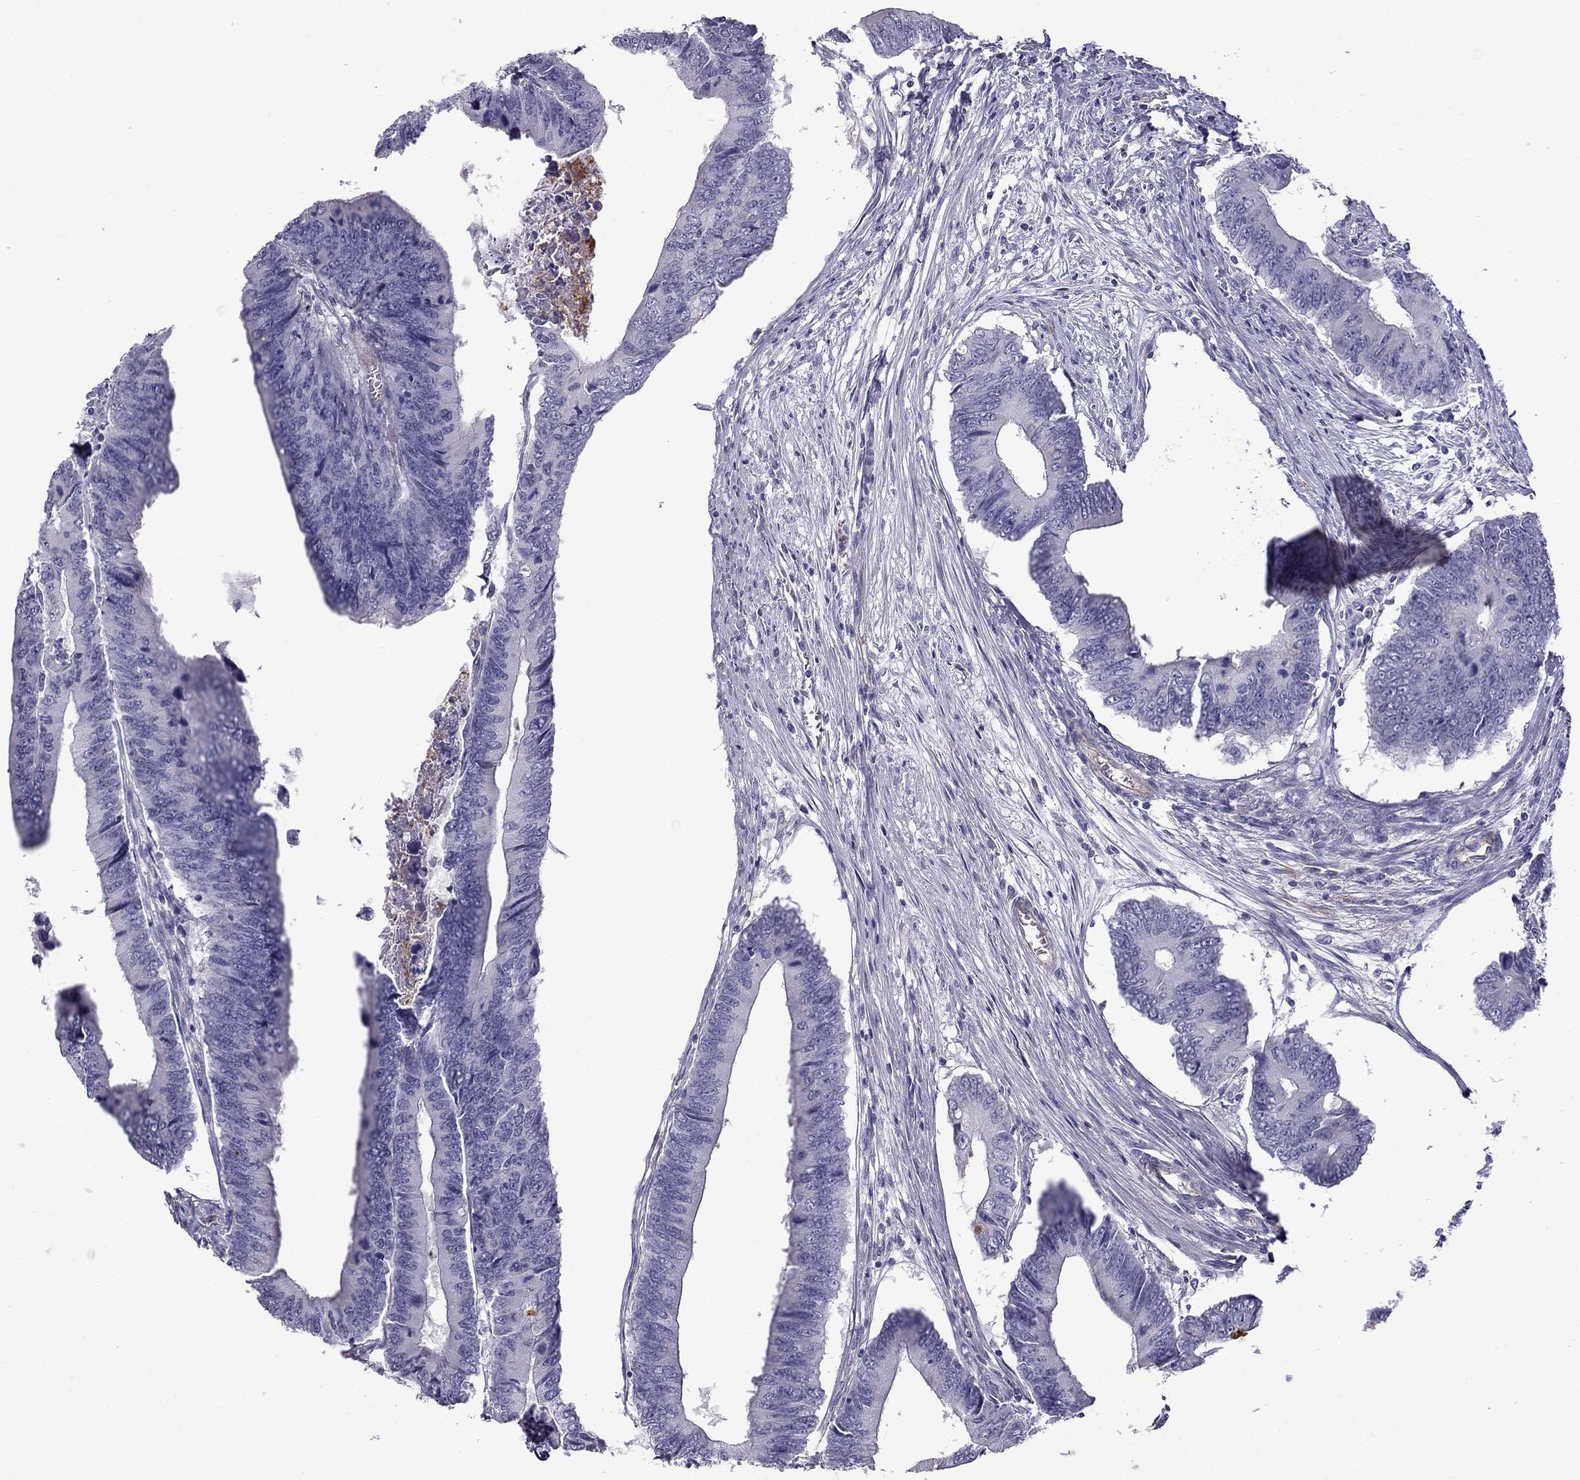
{"staining": {"intensity": "negative", "quantity": "none", "location": "none"}, "tissue": "colorectal cancer", "cell_type": "Tumor cells", "image_type": "cancer", "snomed": [{"axis": "morphology", "description": "Adenocarcinoma, NOS"}, {"axis": "topography", "description": "Colon"}], "caption": "Immunohistochemistry of human colorectal cancer (adenocarcinoma) displays no positivity in tumor cells. (DAB immunohistochemistry, high magnification).", "gene": "STOML3", "patient": {"sex": "male", "age": 53}}